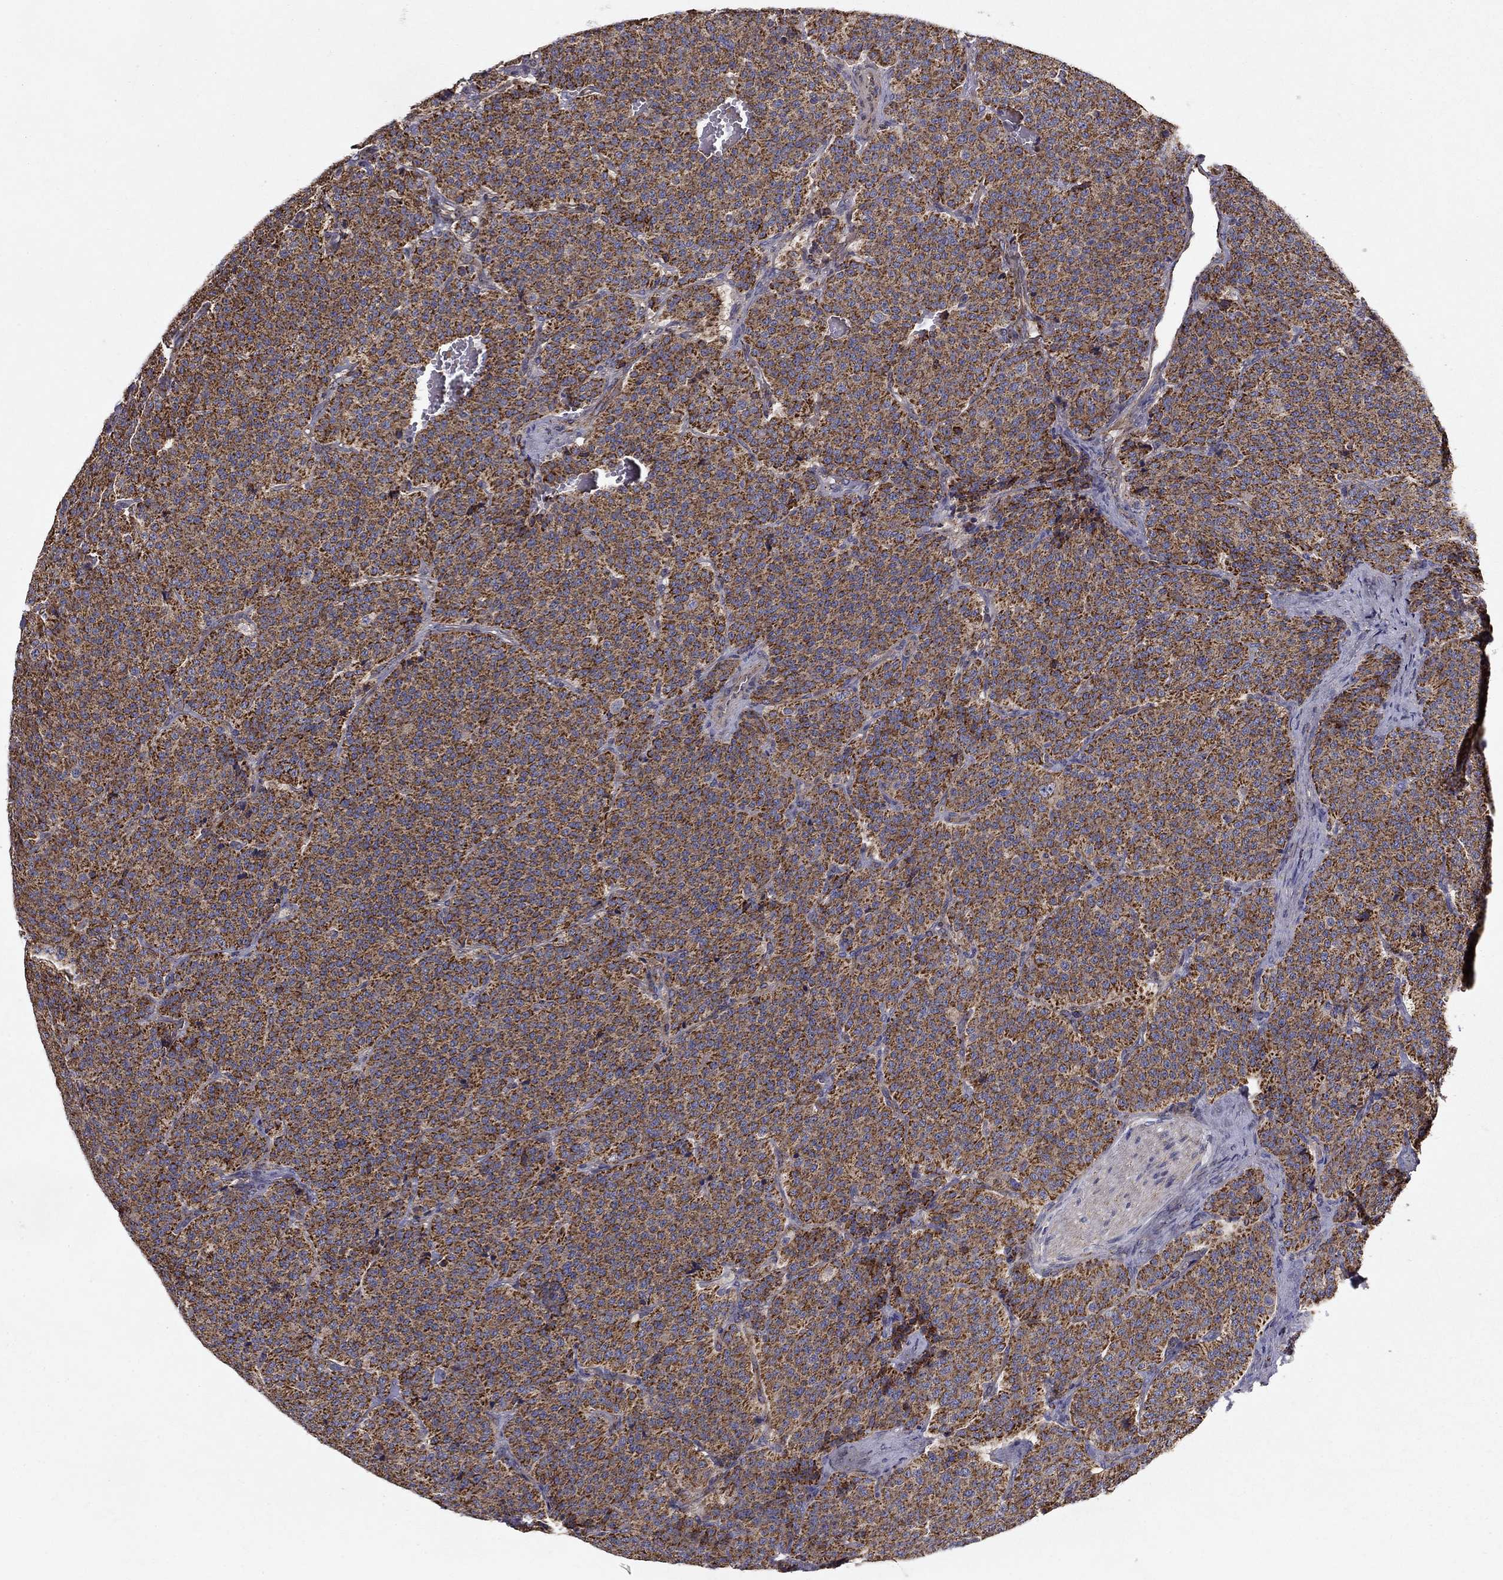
{"staining": {"intensity": "strong", "quantity": "25%-75%", "location": "cytoplasmic/membranous"}, "tissue": "carcinoid", "cell_type": "Tumor cells", "image_type": "cancer", "snomed": [{"axis": "morphology", "description": "Carcinoid, malignant, NOS"}, {"axis": "topography", "description": "Small intestine"}], "caption": "This micrograph shows immunohistochemistry staining of human carcinoid (malignant), with high strong cytoplasmic/membranous expression in approximately 25%-75% of tumor cells.", "gene": "NDUFS8", "patient": {"sex": "female", "age": 58}}